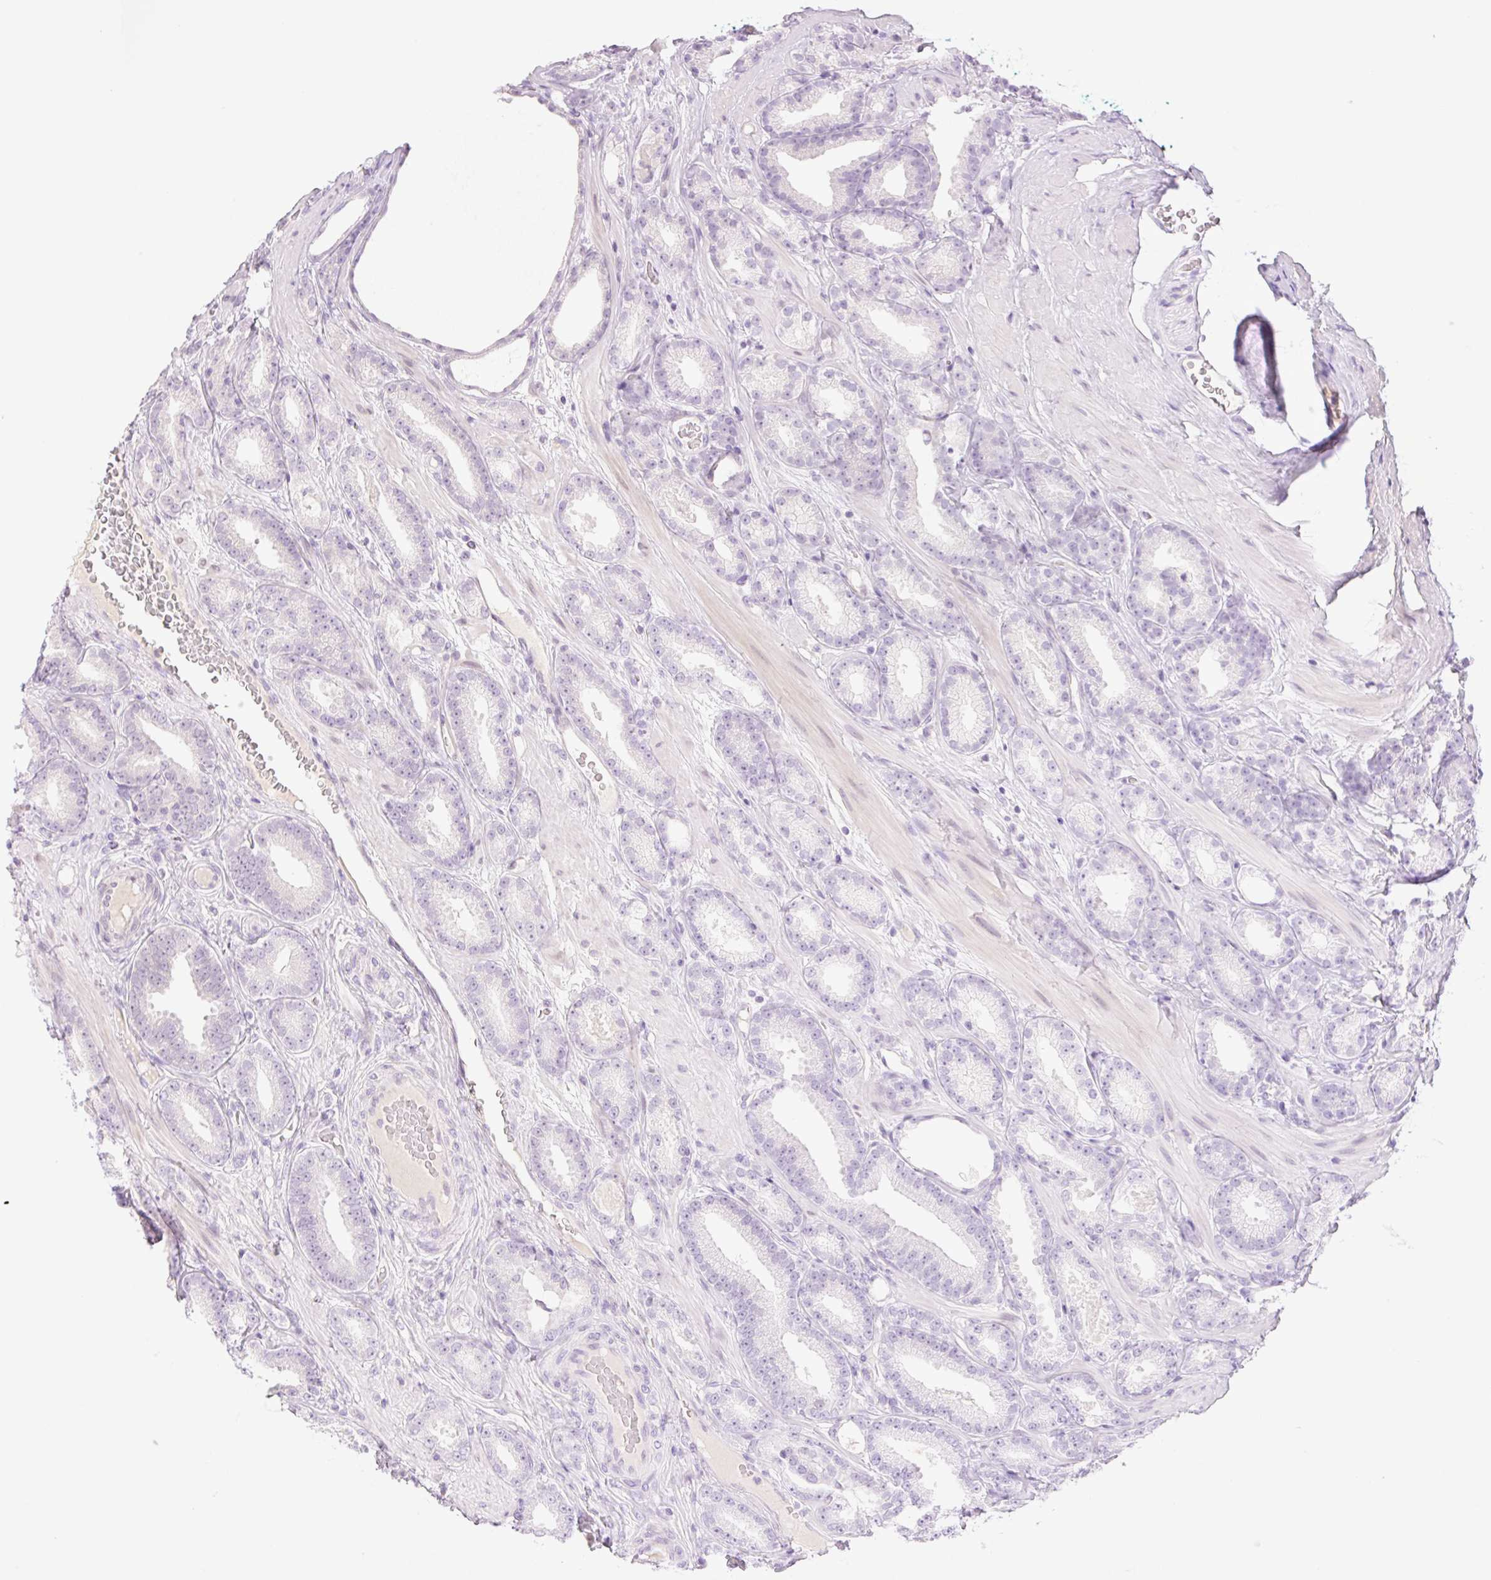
{"staining": {"intensity": "negative", "quantity": "none", "location": "none"}, "tissue": "prostate cancer", "cell_type": "Tumor cells", "image_type": "cancer", "snomed": [{"axis": "morphology", "description": "Adenocarcinoma, Low grade"}, {"axis": "topography", "description": "Prostate"}], "caption": "Image shows no significant protein staining in tumor cells of prostate adenocarcinoma (low-grade).", "gene": "TBX15", "patient": {"sex": "male", "age": 61}}